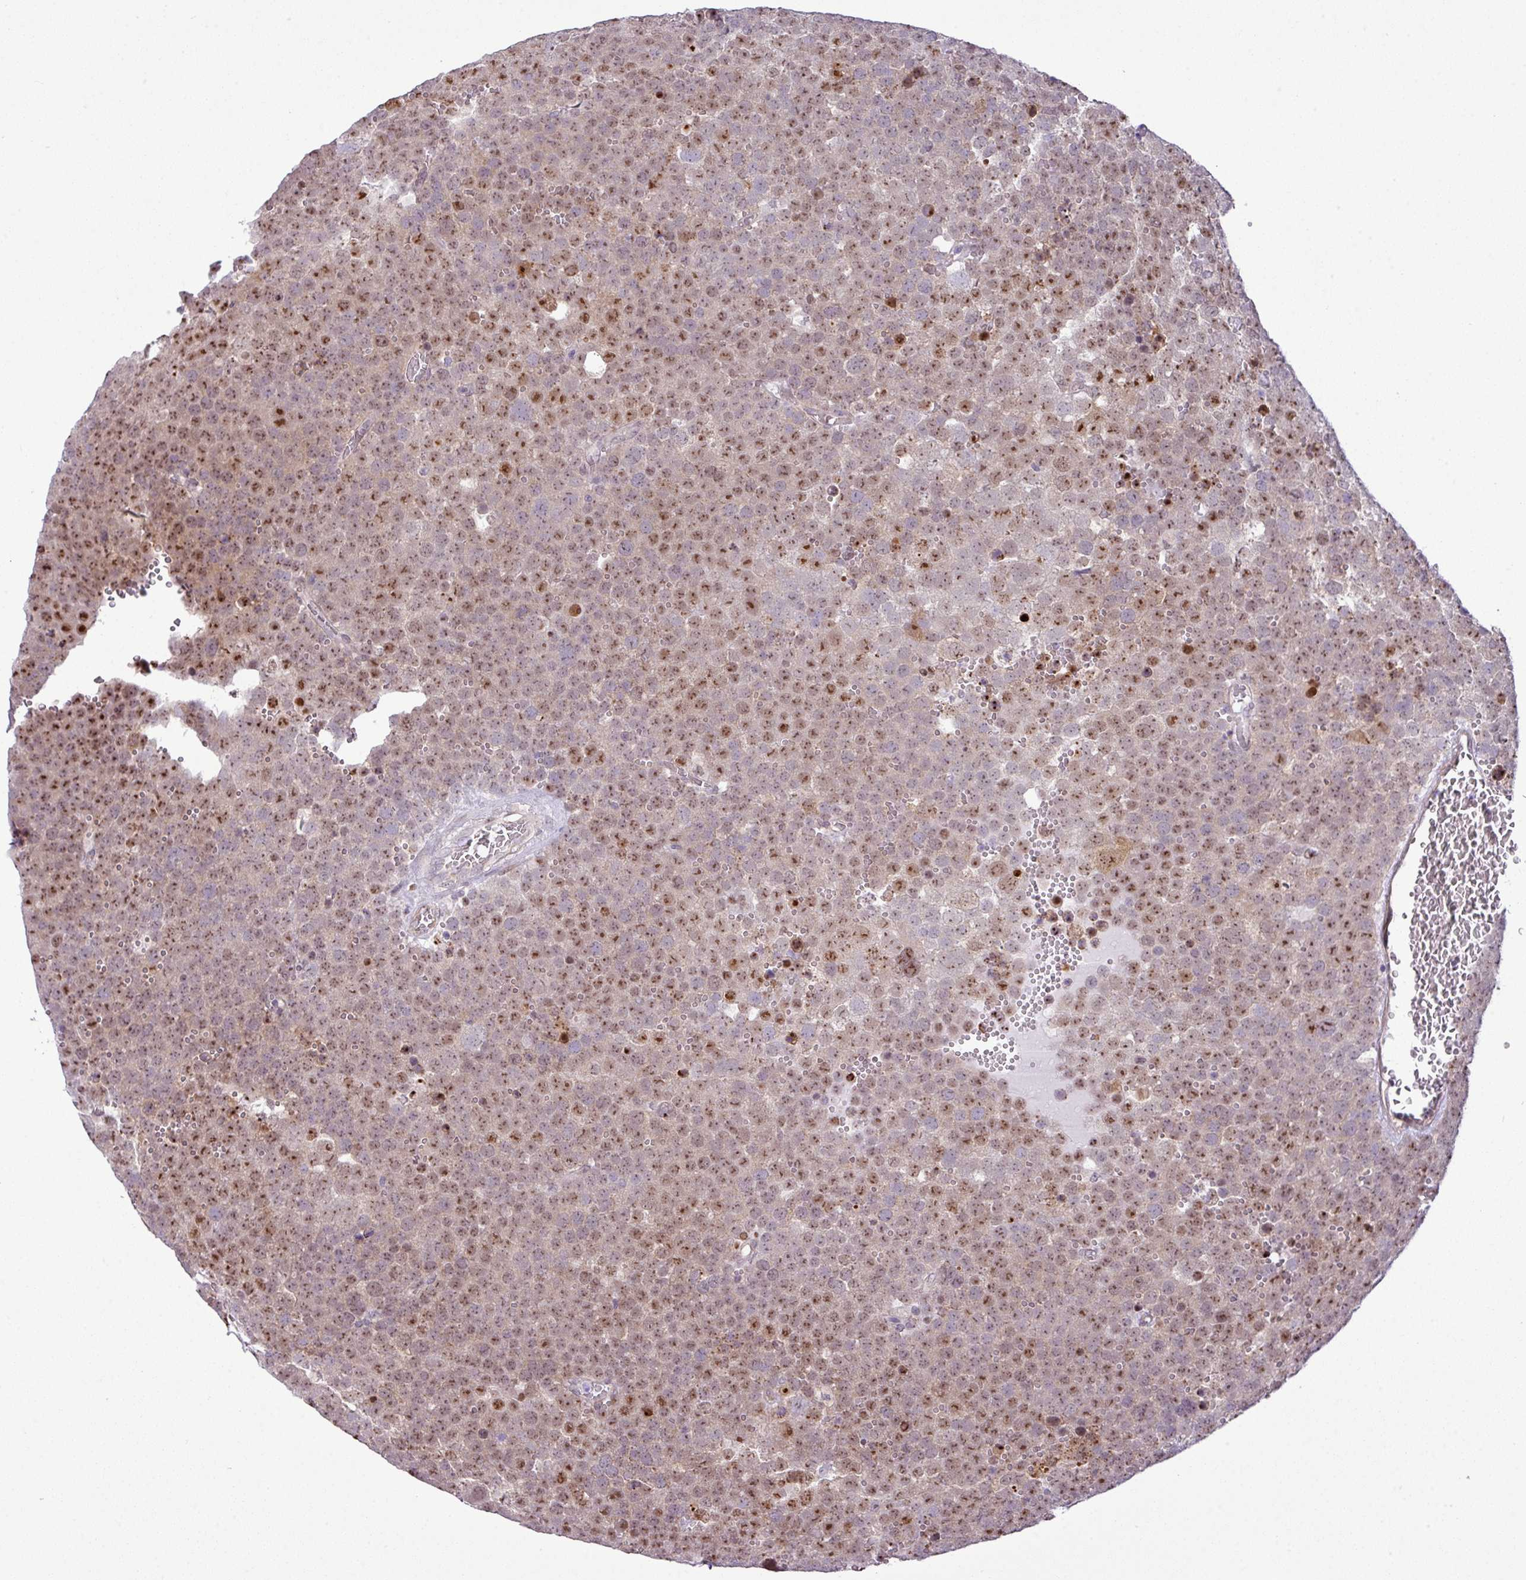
{"staining": {"intensity": "strong", "quantity": ">75%", "location": "nuclear"}, "tissue": "testis cancer", "cell_type": "Tumor cells", "image_type": "cancer", "snomed": [{"axis": "morphology", "description": "Seminoma, NOS"}, {"axis": "topography", "description": "Testis"}], "caption": "Human seminoma (testis) stained with a brown dye shows strong nuclear positive positivity in about >75% of tumor cells.", "gene": "MAK16", "patient": {"sex": "male", "age": 71}}